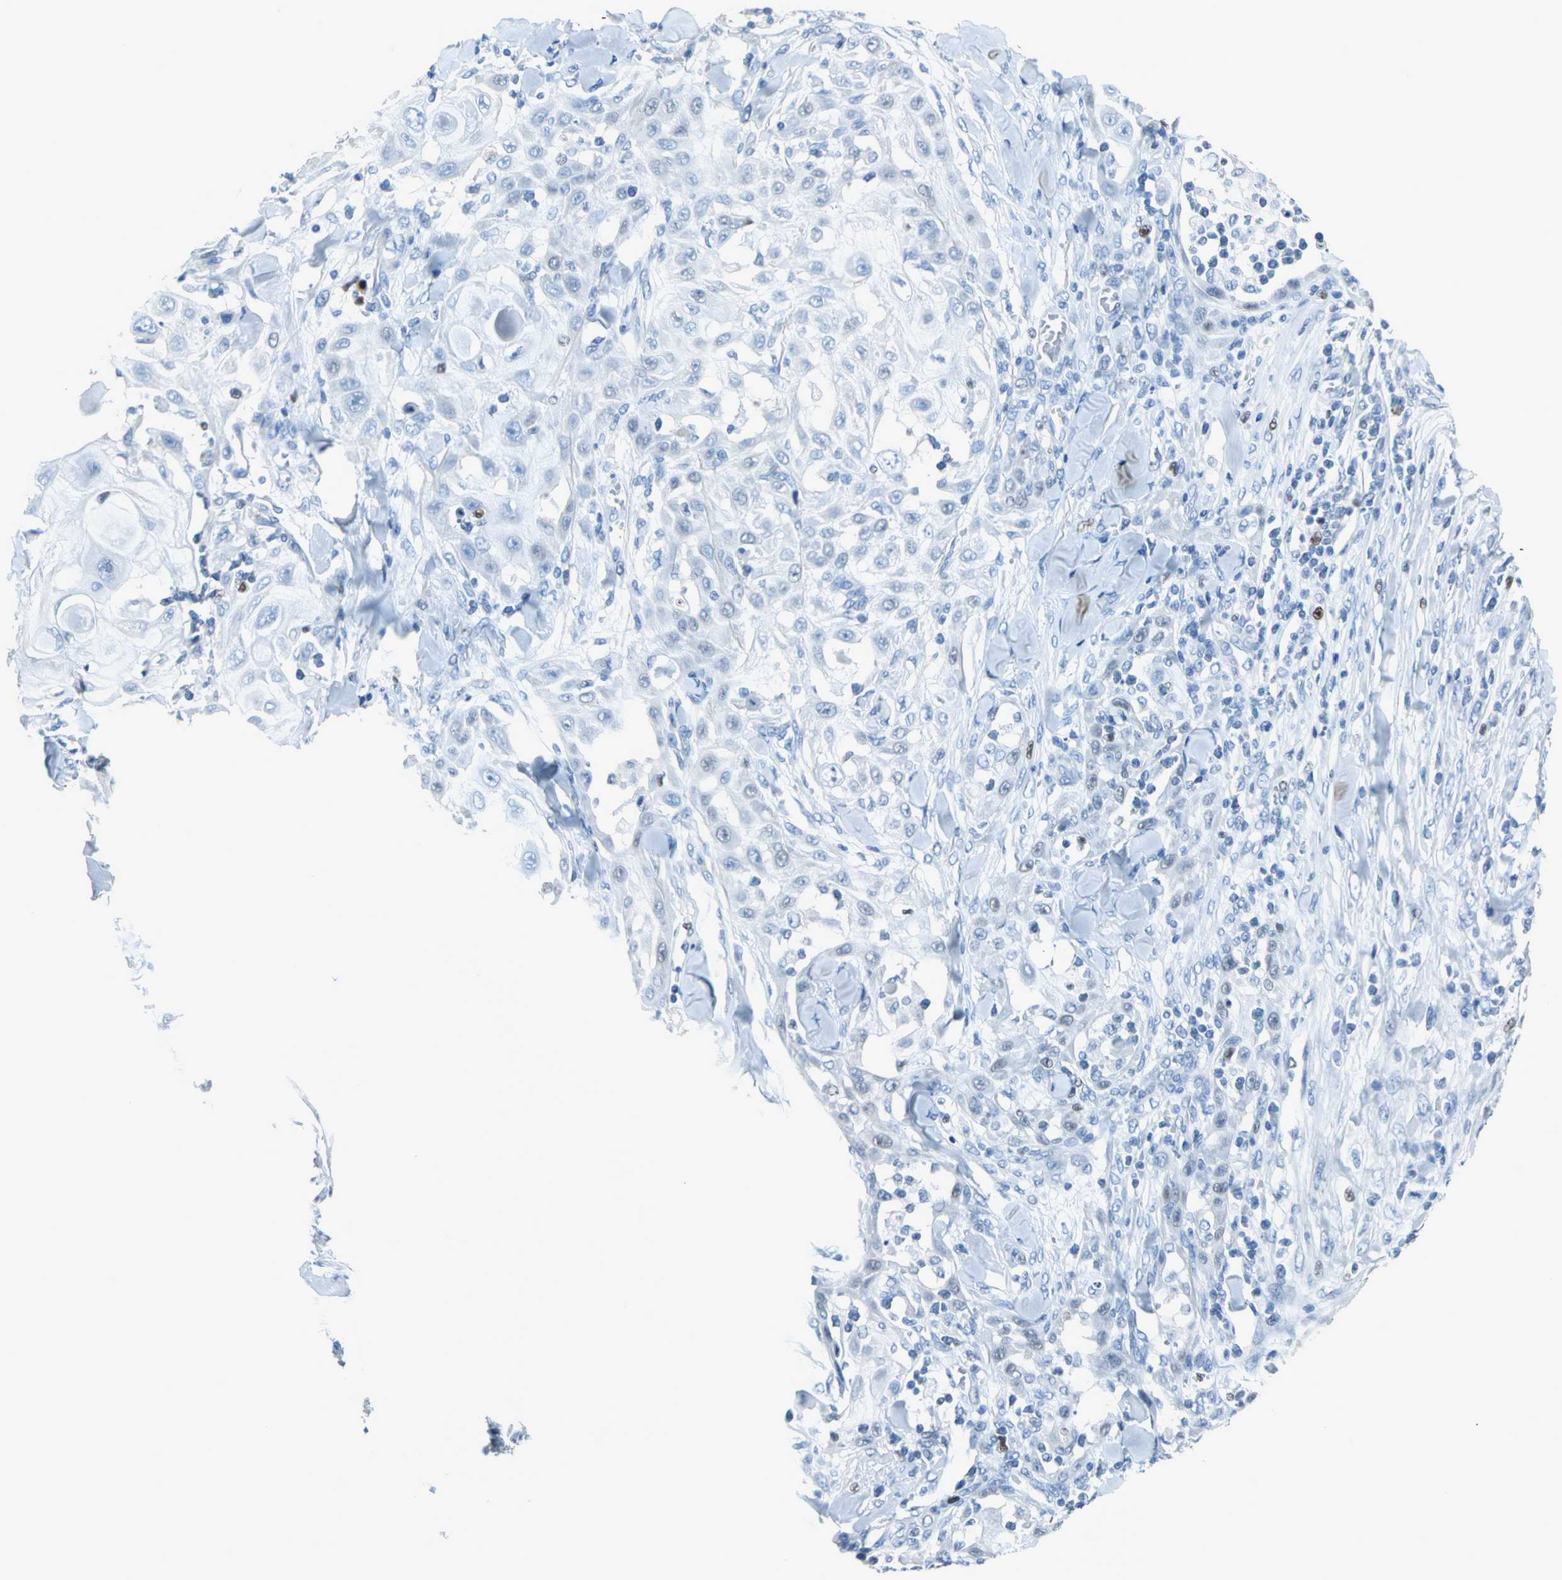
{"staining": {"intensity": "negative", "quantity": "none", "location": "none"}, "tissue": "skin cancer", "cell_type": "Tumor cells", "image_type": "cancer", "snomed": [{"axis": "morphology", "description": "Squamous cell carcinoma, NOS"}, {"axis": "topography", "description": "Skin"}], "caption": "Squamous cell carcinoma (skin) was stained to show a protein in brown. There is no significant expression in tumor cells. The staining was performed using DAB (3,3'-diaminobenzidine) to visualize the protein expression in brown, while the nuclei were stained in blue with hematoxylin (Magnification: 20x).", "gene": "MCM3", "patient": {"sex": "male", "age": 24}}